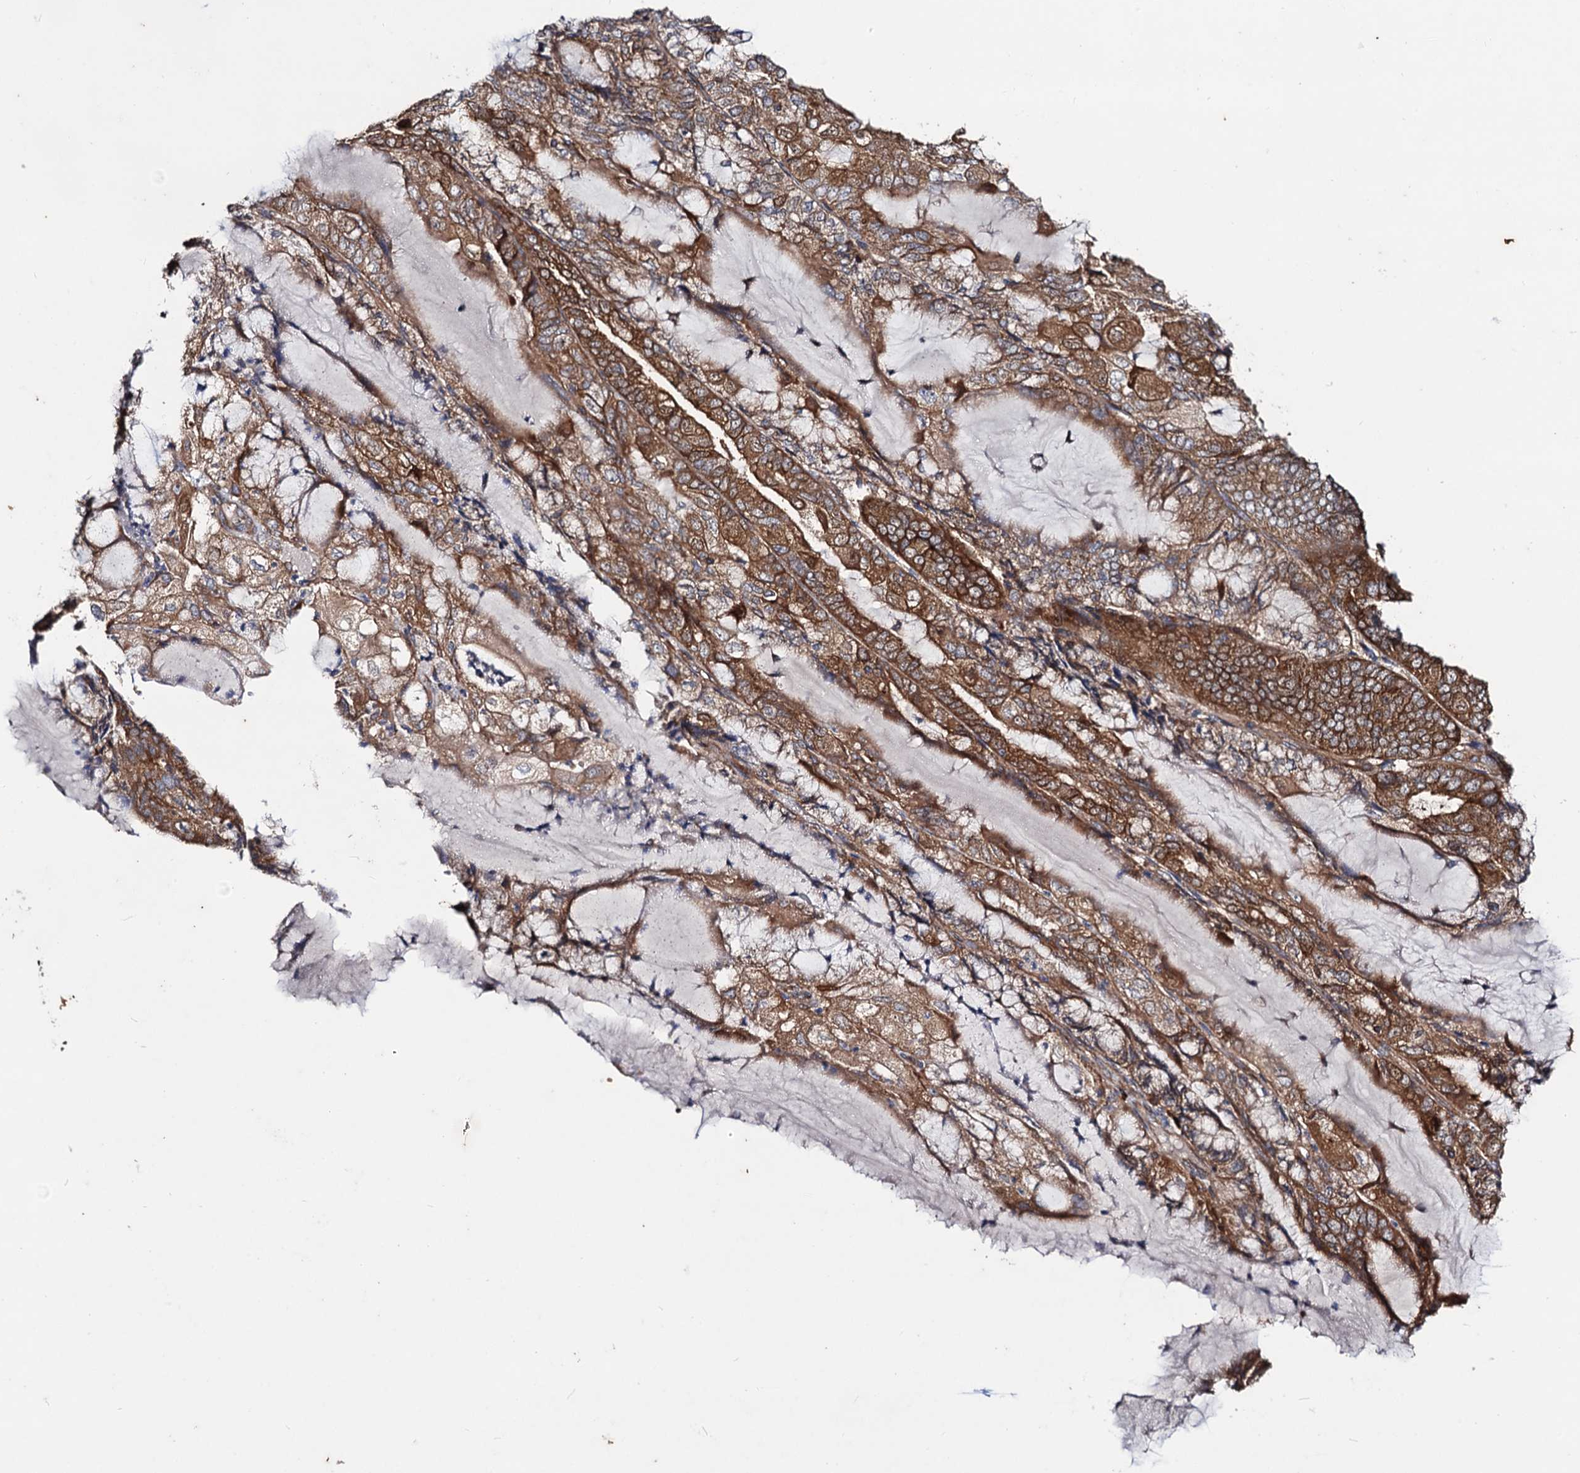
{"staining": {"intensity": "moderate", "quantity": ">75%", "location": "cytoplasmic/membranous"}, "tissue": "endometrial cancer", "cell_type": "Tumor cells", "image_type": "cancer", "snomed": [{"axis": "morphology", "description": "Adenocarcinoma, NOS"}, {"axis": "topography", "description": "Endometrium"}], "caption": "This photomicrograph demonstrates endometrial cancer (adenocarcinoma) stained with immunohistochemistry (IHC) to label a protein in brown. The cytoplasmic/membranous of tumor cells show moderate positivity for the protein. Nuclei are counter-stained blue.", "gene": "DYDC1", "patient": {"sex": "female", "age": 81}}